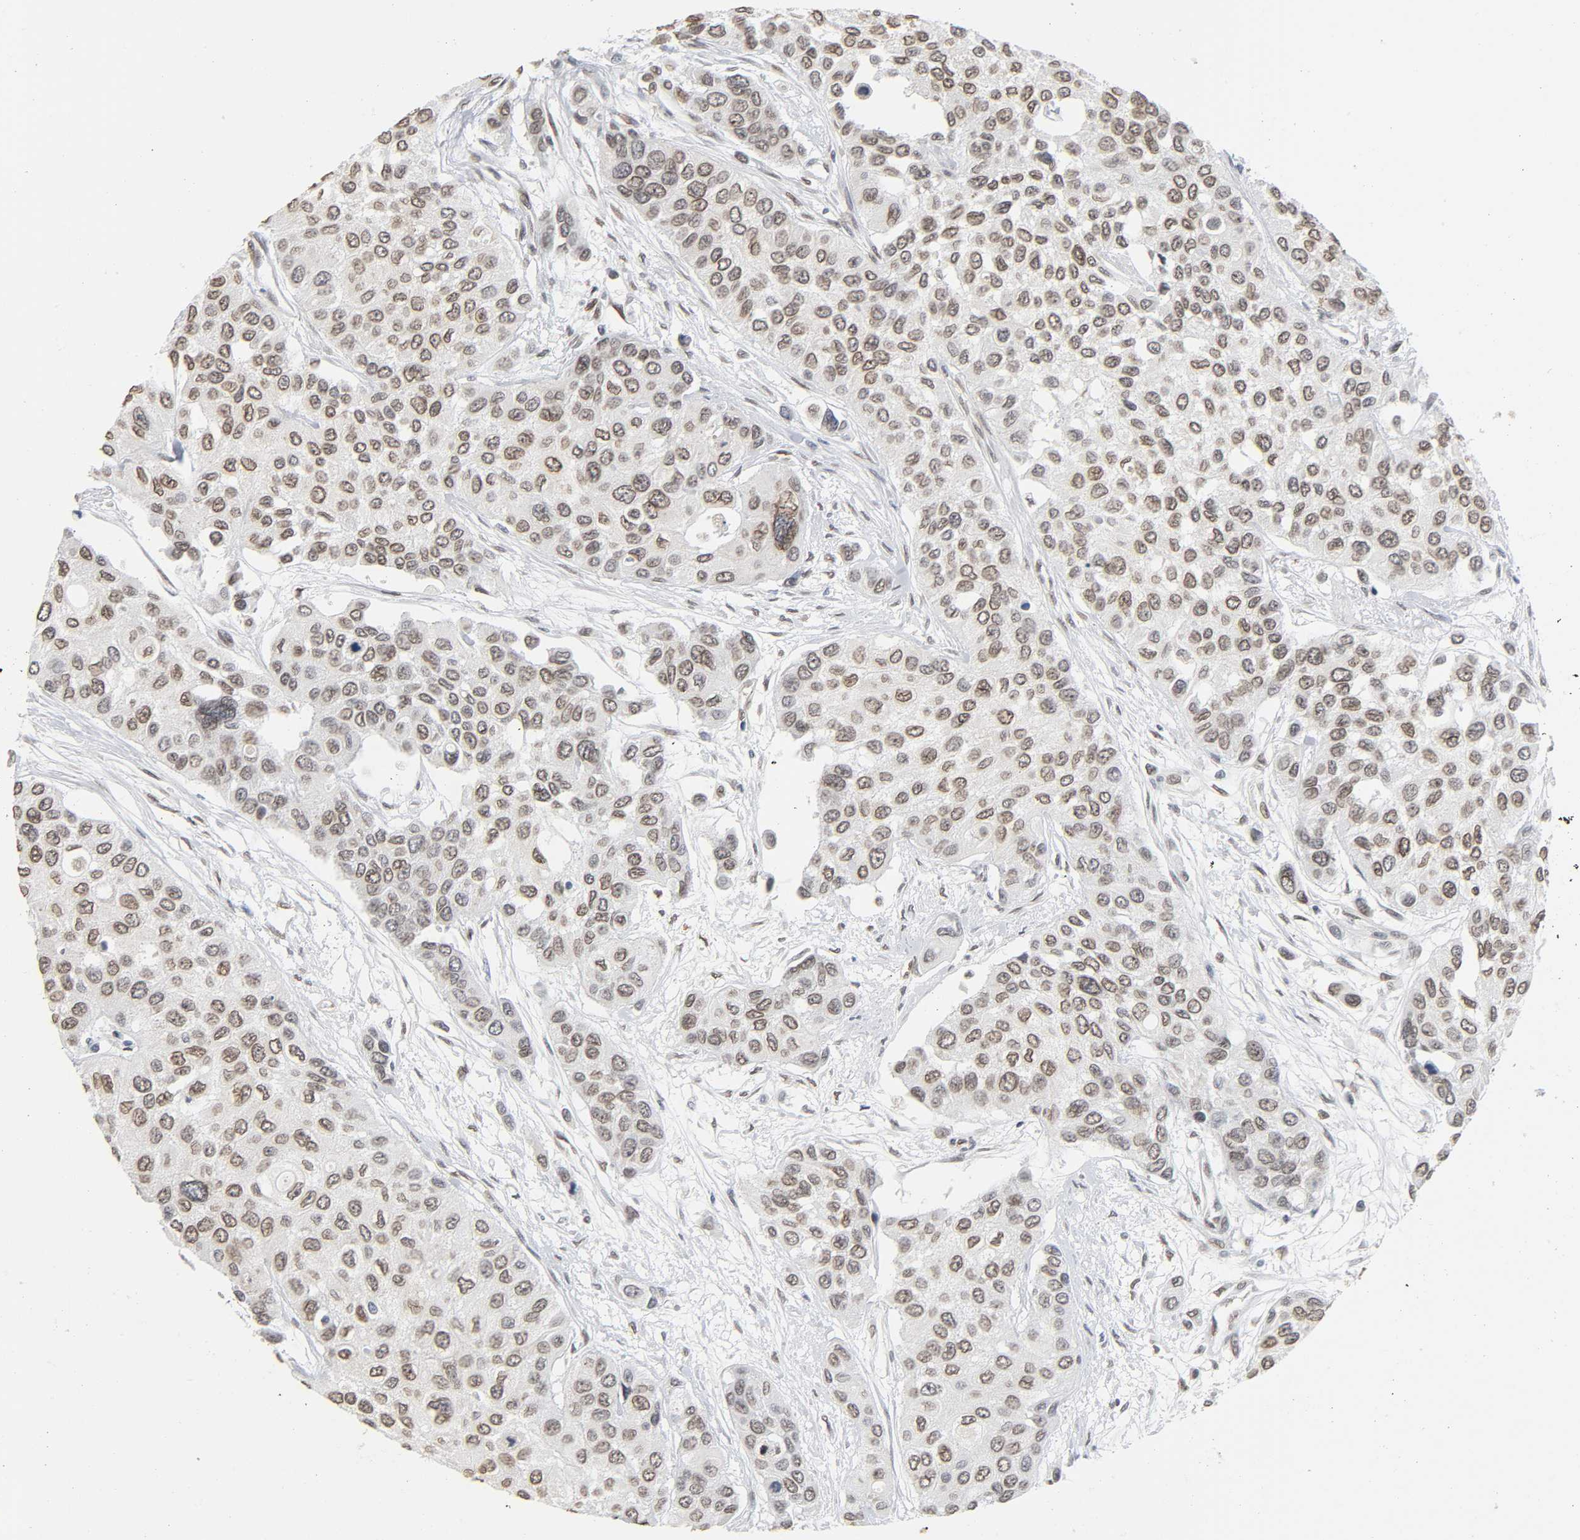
{"staining": {"intensity": "weak", "quantity": ">75%", "location": "cytoplasmic/membranous,nuclear"}, "tissue": "urothelial cancer", "cell_type": "Tumor cells", "image_type": "cancer", "snomed": [{"axis": "morphology", "description": "Urothelial carcinoma, High grade"}, {"axis": "topography", "description": "Urinary bladder"}], "caption": "Brown immunohistochemical staining in urothelial cancer exhibits weak cytoplasmic/membranous and nuclear positivity in about >75% of tumor cells.", "gene": "SUMO1", "patient": {"sex": "female", "age": 56}}